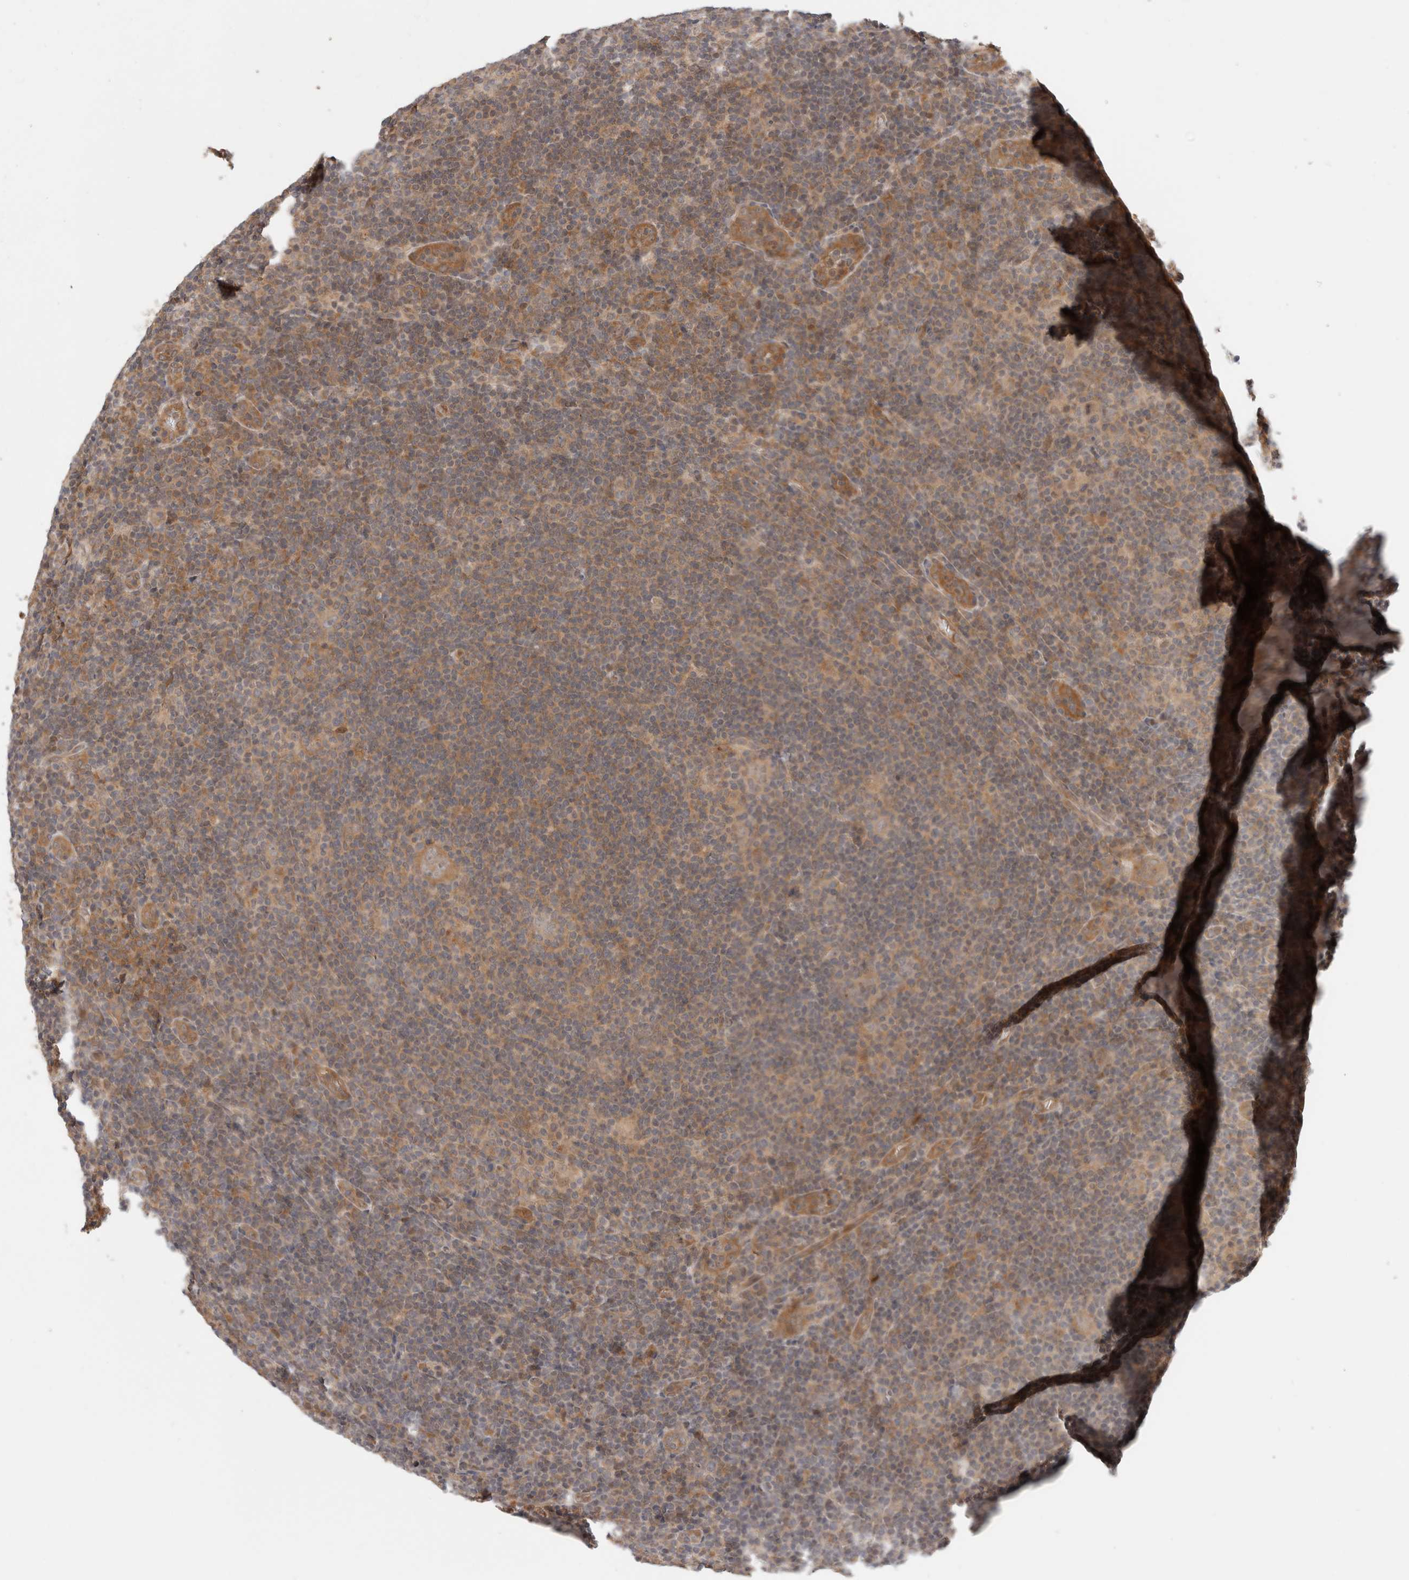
{"staining": {"intensity": "weak", "quantity": "25%-75%", "location": "cytoplasmic/membranous"}, "tissue": "lymphoma", "cell_type": "Tumor cells", "image_type": "cancer", "snomed": [{"axis": "morphology", "description": "Hodgkin's disease, NOS"}, {"axis": "topography", "description": "Lymph node"}], "caption": "This image demonstrates Hodgkin's disease stained with immunohistochemistry to label a protein in brown. The cytoplasmic/membranous of tumor cells show weak positivity for the protein. Nuclei are counter-stained blue.", "gene": "OTUD6B", "patient": {"sex": "female", "age": 57}}